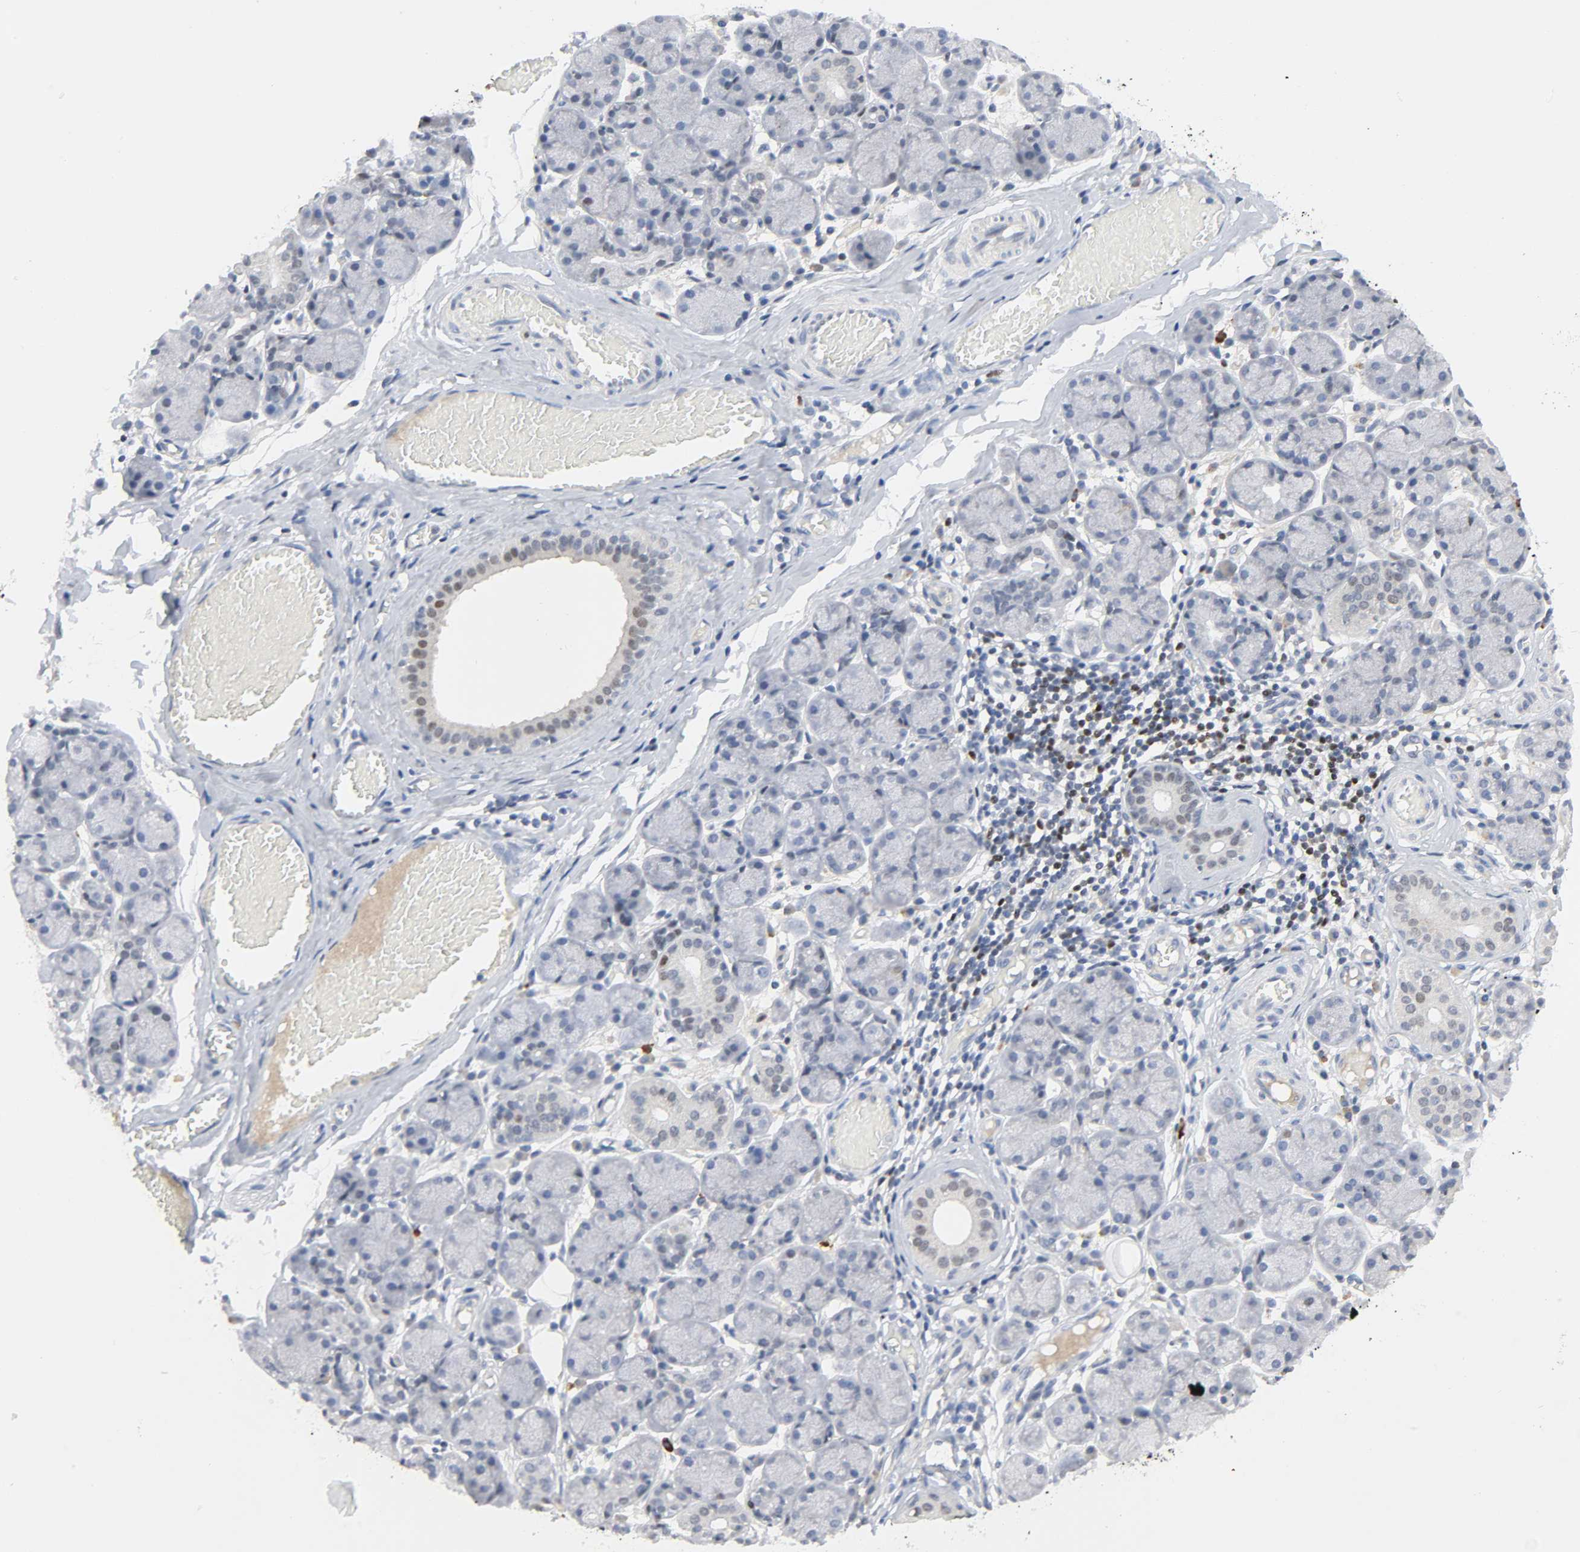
{"staining": {"intensity": "weak", "quantity": "<25%", "location": "nuclear"}, "tissue": "salivary gland", "cell_type": "Glandular cells", "image_type": "normal", "snomed": [{"axis": "morphology", "description": "Normal tissue, NOS"}, {"axis": "topography", "description": "Salivary gland"}], "caption": "Protein analysis of benign salivary gland exhibits no significant positivity in glandular cells.", "gene": "WEE1", "patient": {"sex": "female", "age": 24}}